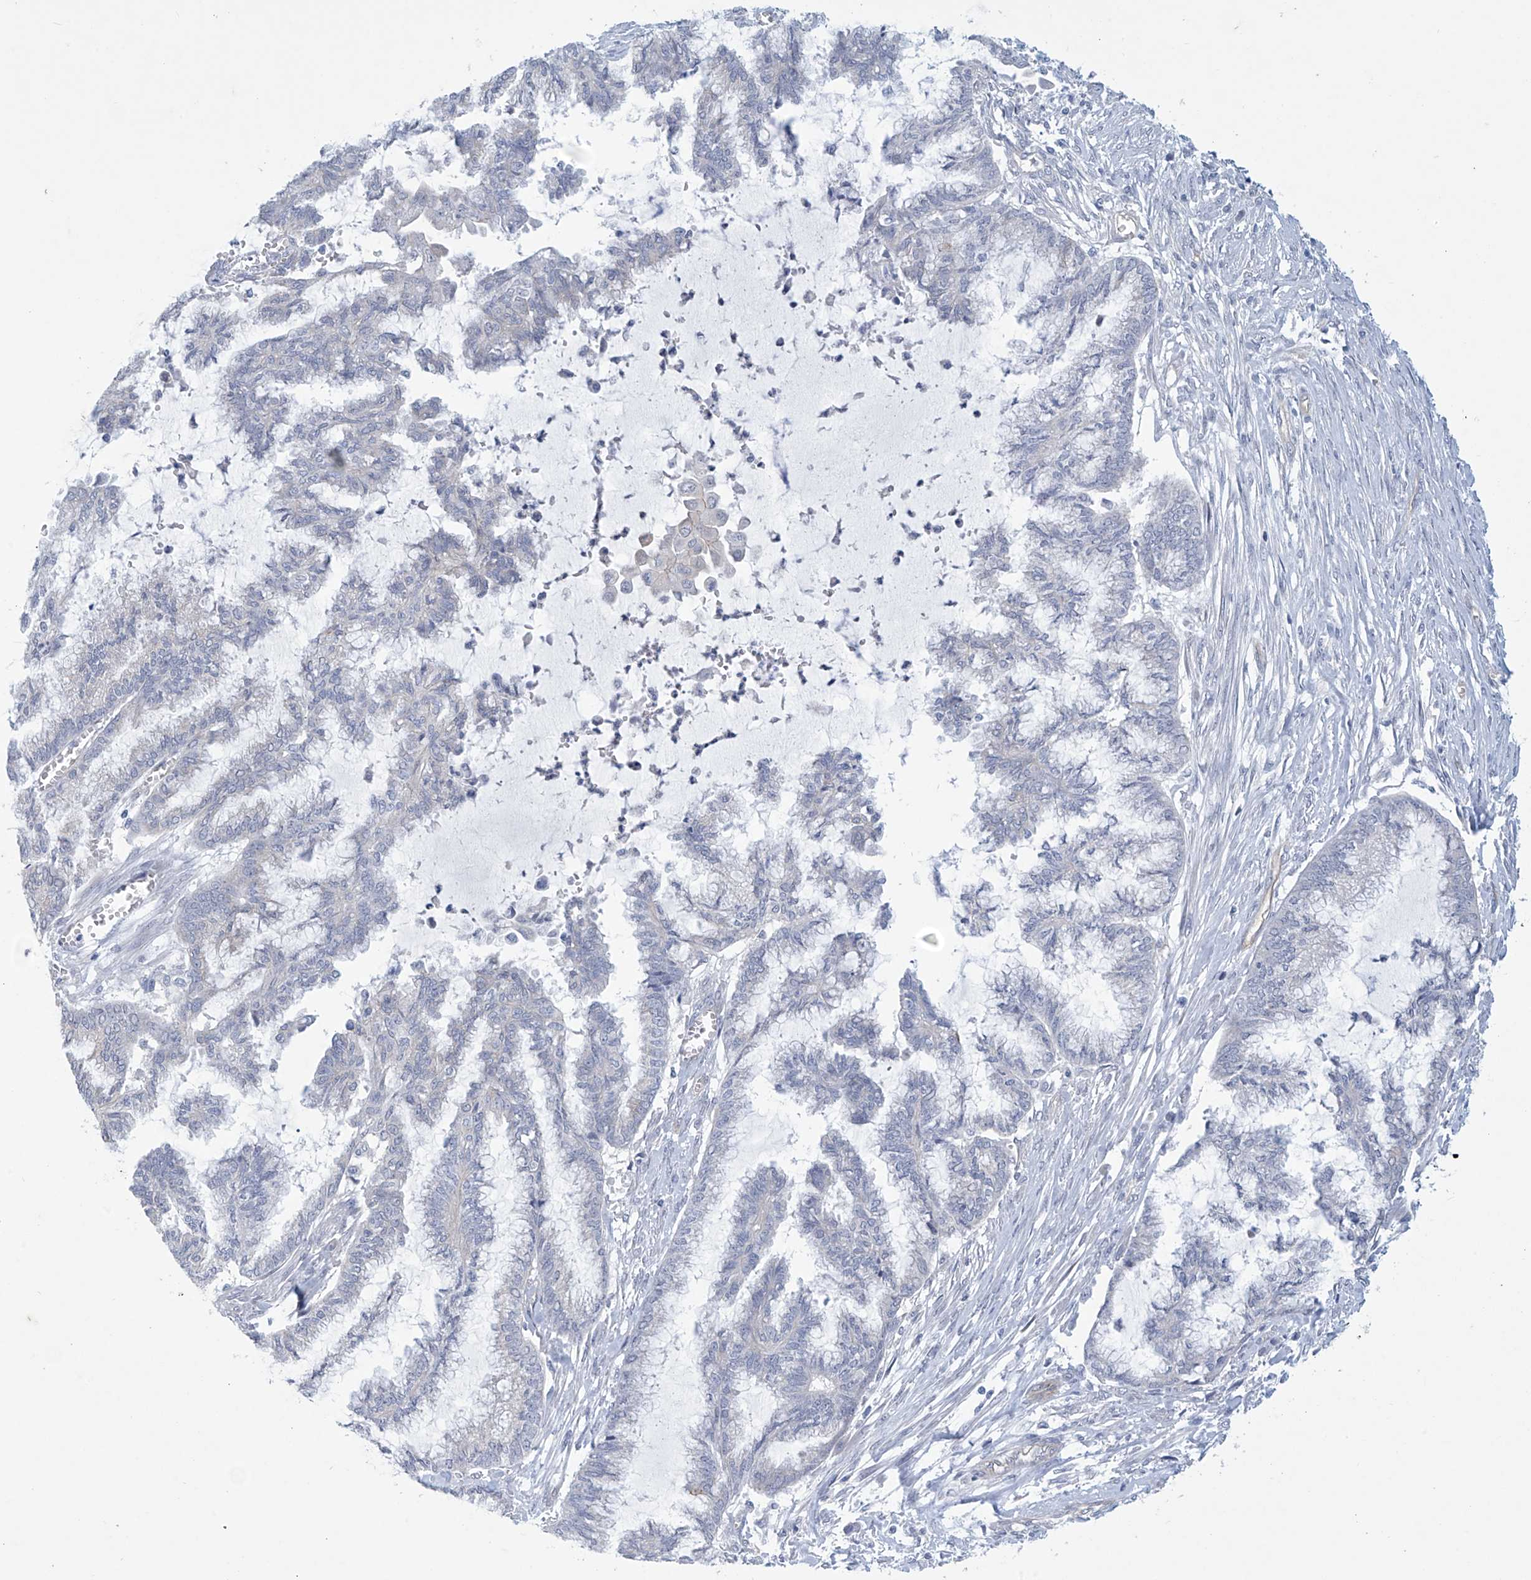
{"staining": {"intensity": "negative", "quantity": "none", "location": "none"}, "tissue": "endometrial cancer", "cell_type": "Tumor cells", "image_type": "cancer", "snomed": [{"axis": "morphology", "description": "Adenocarcinoma, NOS"}, {"axis": "topography", "description": "Endometrium"}], "caption": "Endometrial cancer (adenocarcinoma) was stained to show a protein in brown. There is no significant staining in tumor cells.", "gene": "ABHD13", "patient": {"sex": "female", "age": 86}}